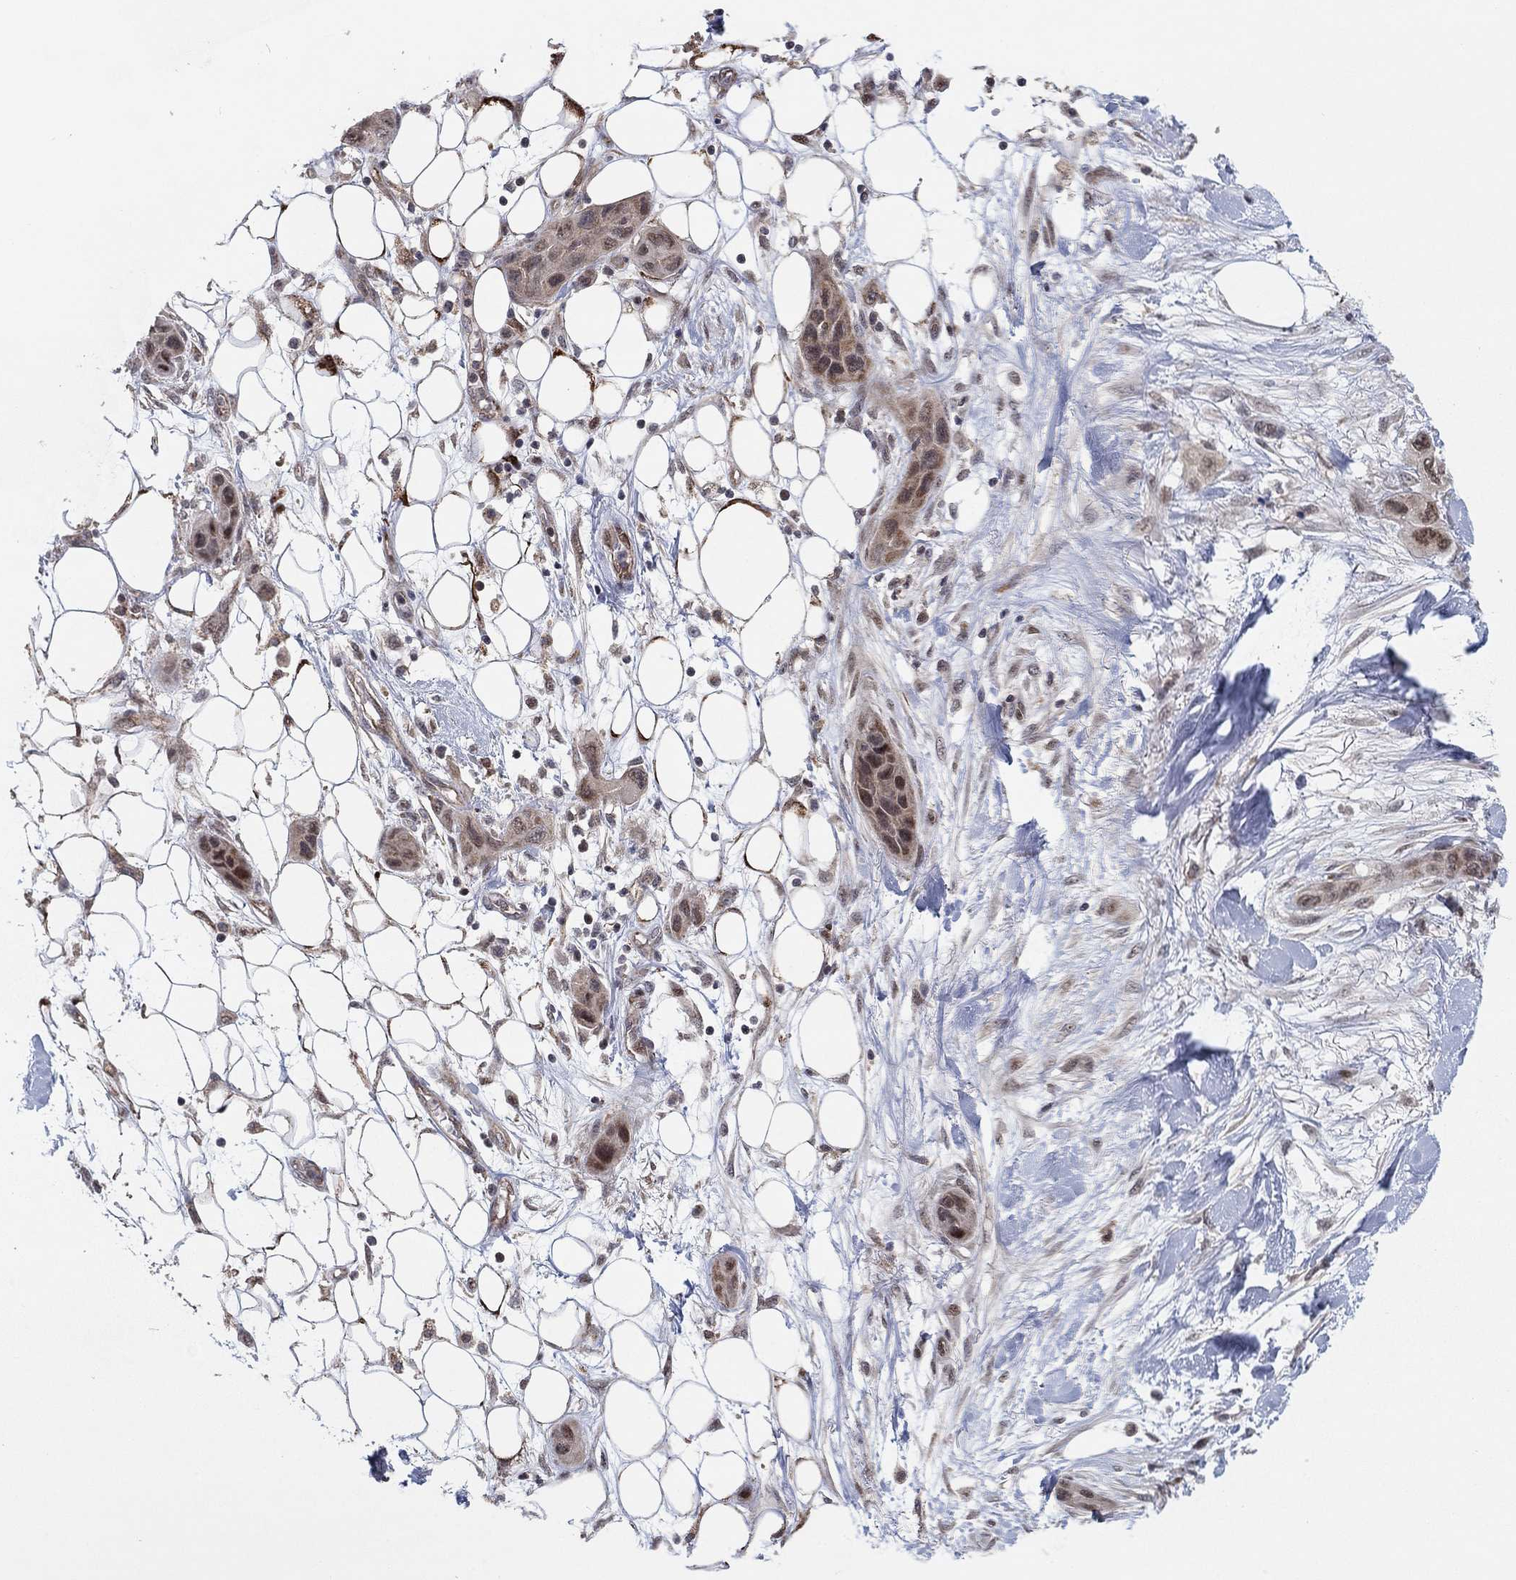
{"staining": {"intensity": "moderate", "quantity": "25%-75%", "location": "nuclear"}, "tissue": "skin cancer", "cell_type": "Tumor cells", "image_type": "cancer", "snomed": [{"axis": "morphology", "description": "Squamous cell carcinoma, NOS"}, {"axis": "topography", "description": "Skin"}], "caption": "Immunohistochemistry (IHC) micrograph of neoplastic tissue: squamous cell carcinoma (skin) stained using immunohistochemistry demonstrates medium levels of moderate protein expression localized specifically in the nuclear of tumor cells, appearing as a nuclear brown color.", "gene": "ZNF395", "patient": {"sex": "male", "age": 79}}